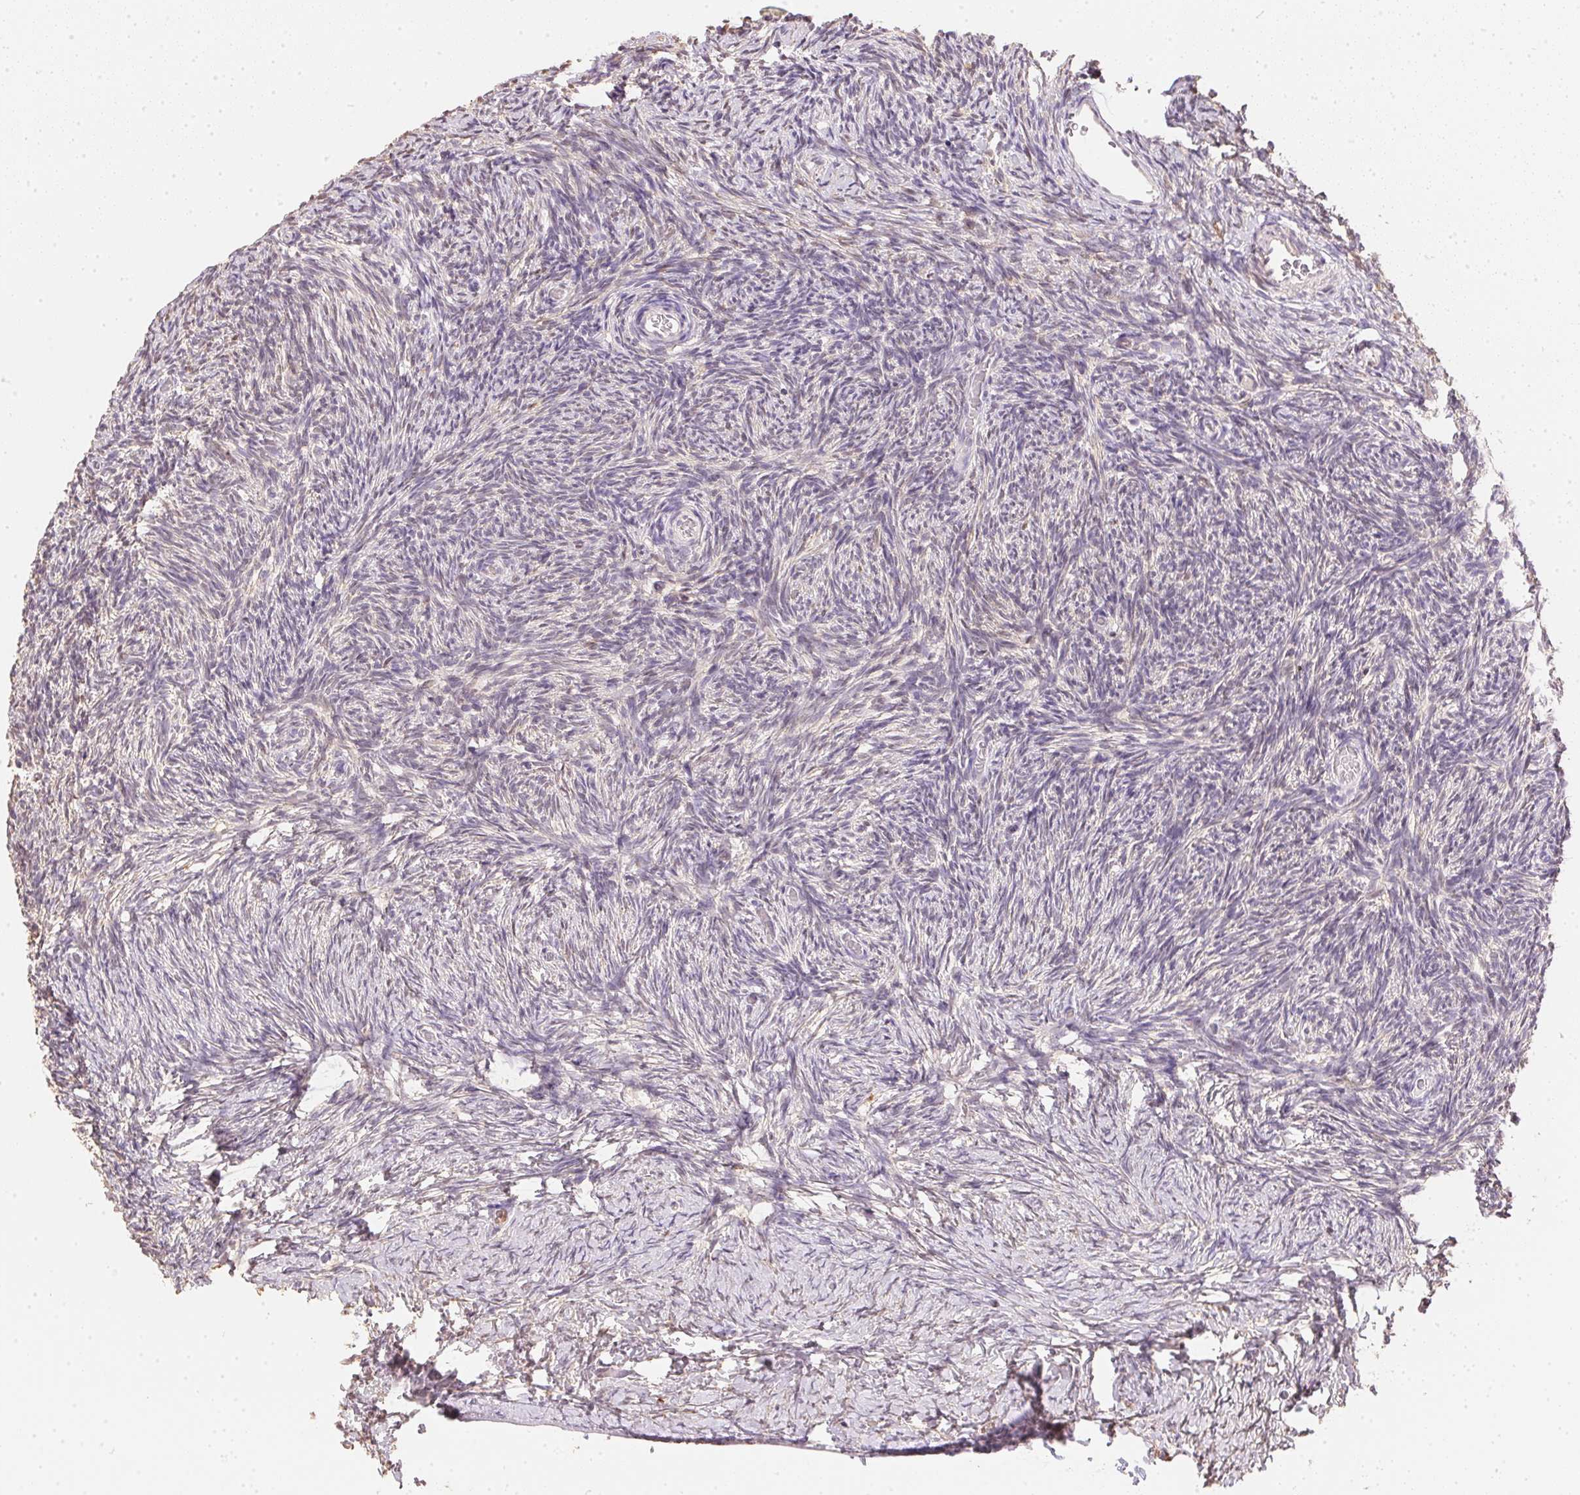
{"staining": {"intensity": "negative", "quantity": "none", "location": "none"}, "tissue": "ovary", "cell_type": "Follicle cells", "image_type": "normal", "snomed": [{"axis": "morphology", "description": "Normal tissue, NOS"}, {"axis": "topography", "description": "Ovary"}], "caption": "Protein analysis of normal ovary shows no significant expression in follicle cells. (Brightfield microscopy of DAB (3,3'-diaminobenzidine) immunohistochemistry (IHC) at high magnification).", "gene": "S100A3", "patient": {"sex": "female", "age": 39}}